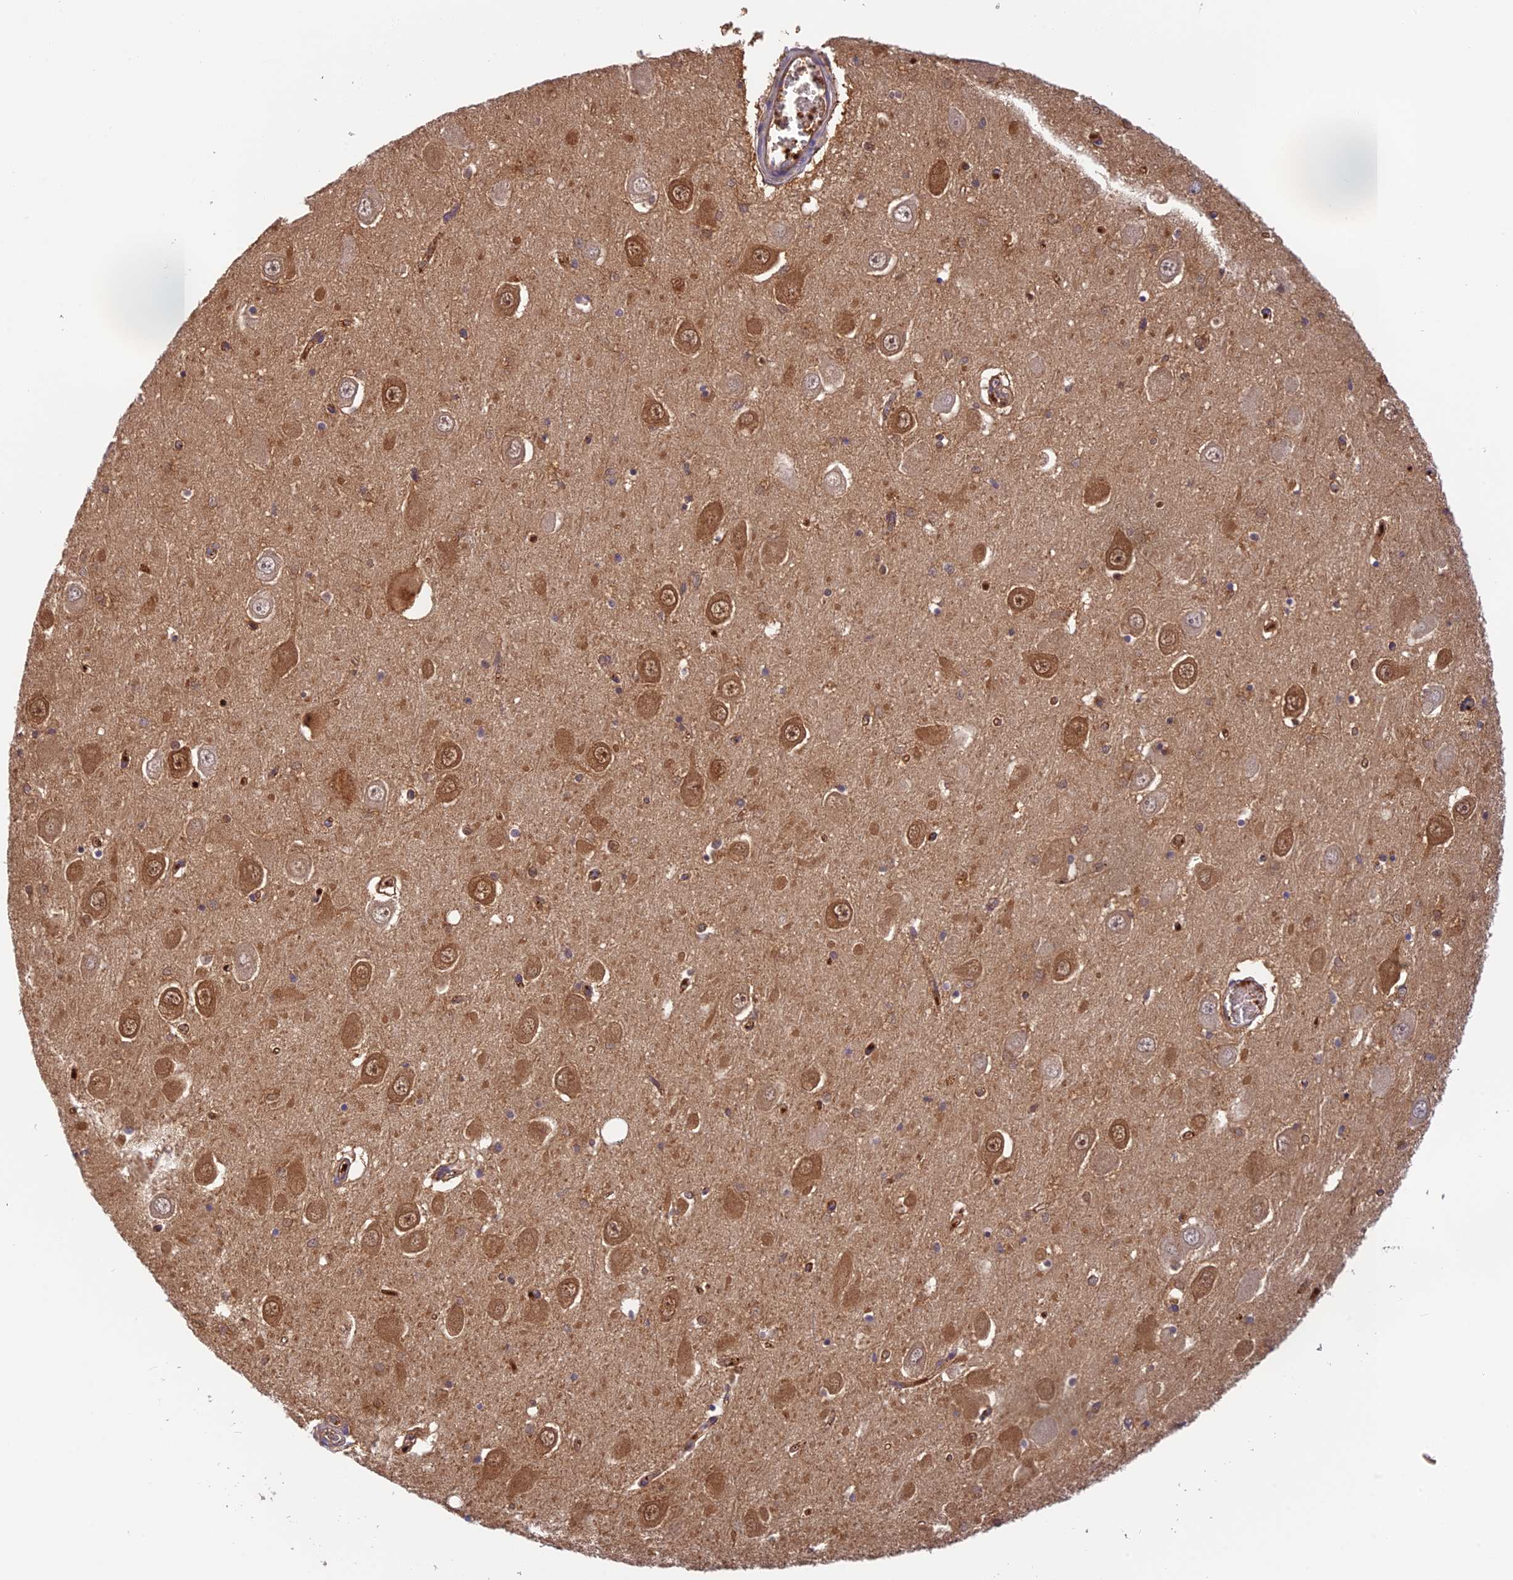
{"staining": {"intensity": "moderate", "quantity": "<25%", "location": "cytoplasmic/membranous"}, "tissue": "hippocampus", "cell_type": "Glial cells", "image_type": "normal", "snomed": [{"axis": "morphology", "description": "Normal tissue, NOS"}, {"axis": "topography", "description": "Hippocampus"}], "caption": "Immunohistochemical staining of normal human hippocampus displays <25% levels of moderate cytoplasmic/membranous protein staining in about <25% of glial cells. The protein of interest is stained brown, and the nuclei are stained in blue (DAB (3,3'-diaminobenzidine) IHC with brightfield microscopy, high magnification).", "gene": "HDHD2", "patient": {"sex": "male", "age": 70}}